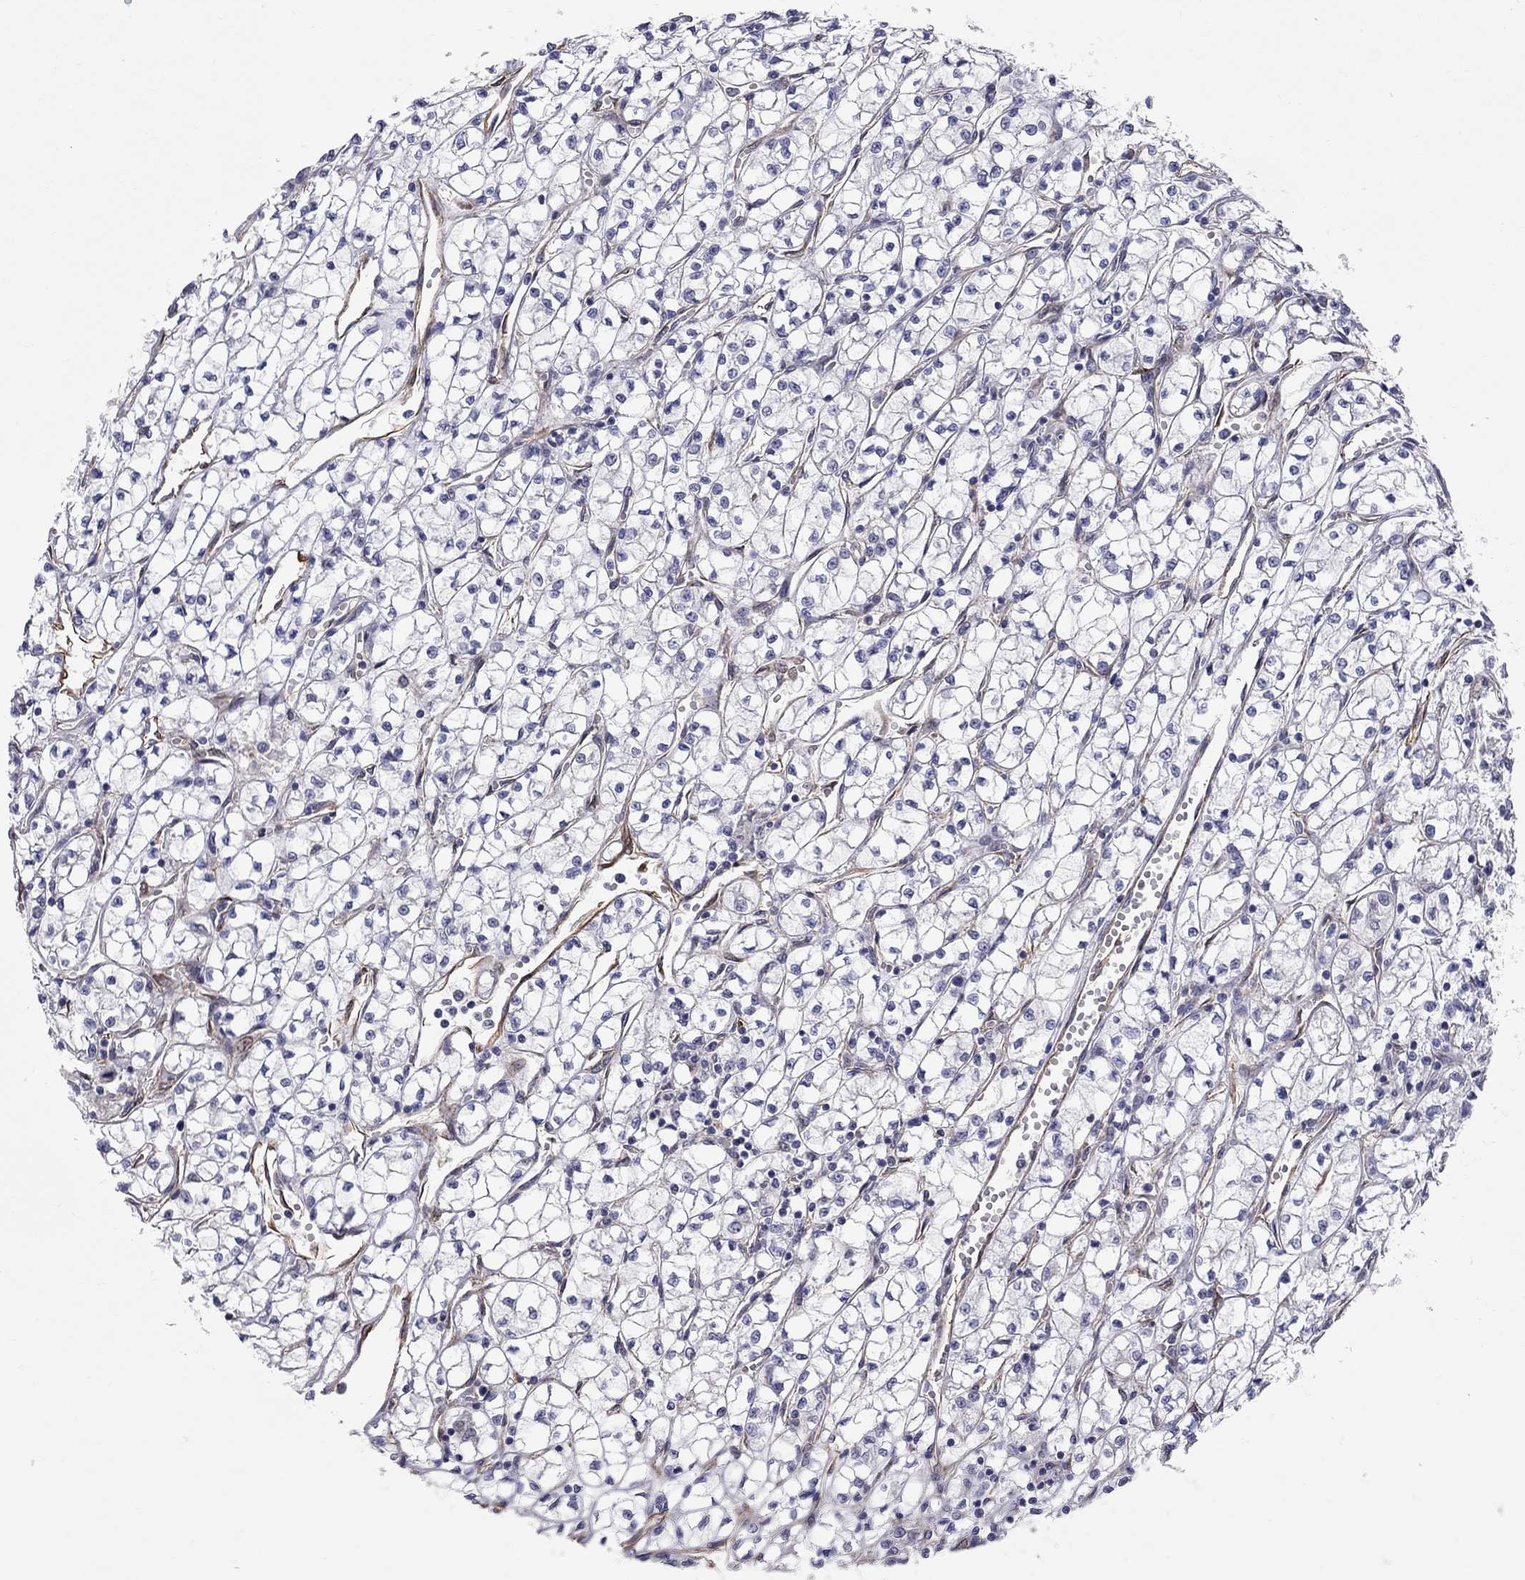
{"staining": {"intensity": "negative", "quantity": "none", "location": "none"}, "tissue": "renal cancer", "cell_type": "Tumor cells", "image_type": "cancer", "snomed": [{"axis": "morphology", "description": "Adenocarcinoma, NOS"}, {"axis": "topography", "description": "Kidney"}], "caption": "There is no significant expression in tumor cells of adenocarcinoma (renal).", "gene": "BICDL2", "patient": {"sex": "female", "age": 64}}